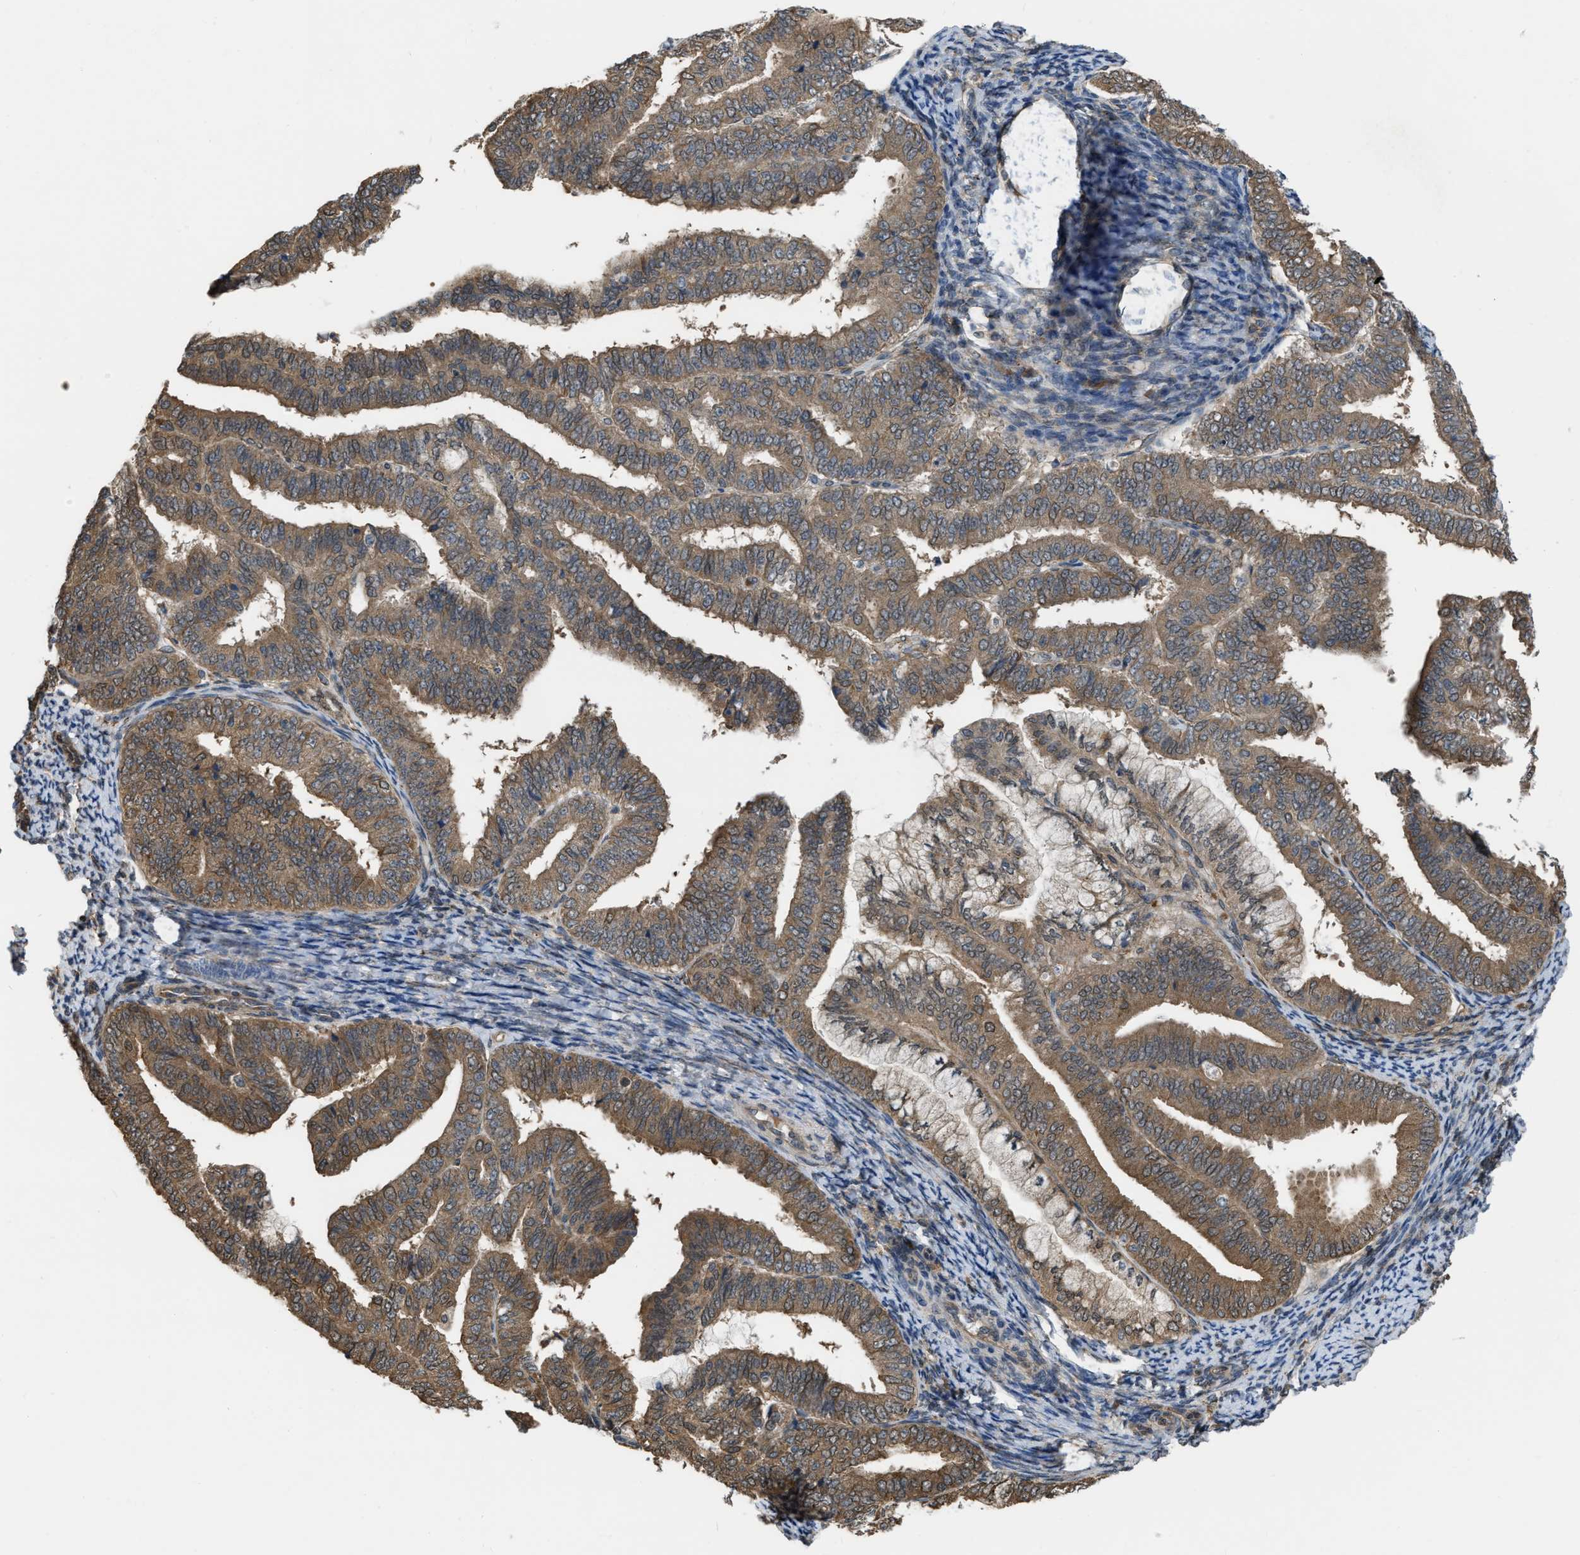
{"staining": {"intensity": "moderate", "quantity": ">75%", "location": "cytoplasmic/membranous"}, "tissue": "endometrial cancer", "cell_type": "Tumor cells", "image_type": "cancer", "snomed": [{"axis": "morphology", "description": "Adenocarcinoma, NOS"}, {"axis": "topography", "description": "Endometrium"}], "caption": "Immunohistochemistry (IHC) micrograph of adenocarcinoma (endometrial) stained for a protein (brown), which demonstrates medium levels of moderate cytoplasmic/membranous expression in approximately >75% of tumor cells.", "gene": "BCL7C", "patient": {"sex": "female", "age": 63}}